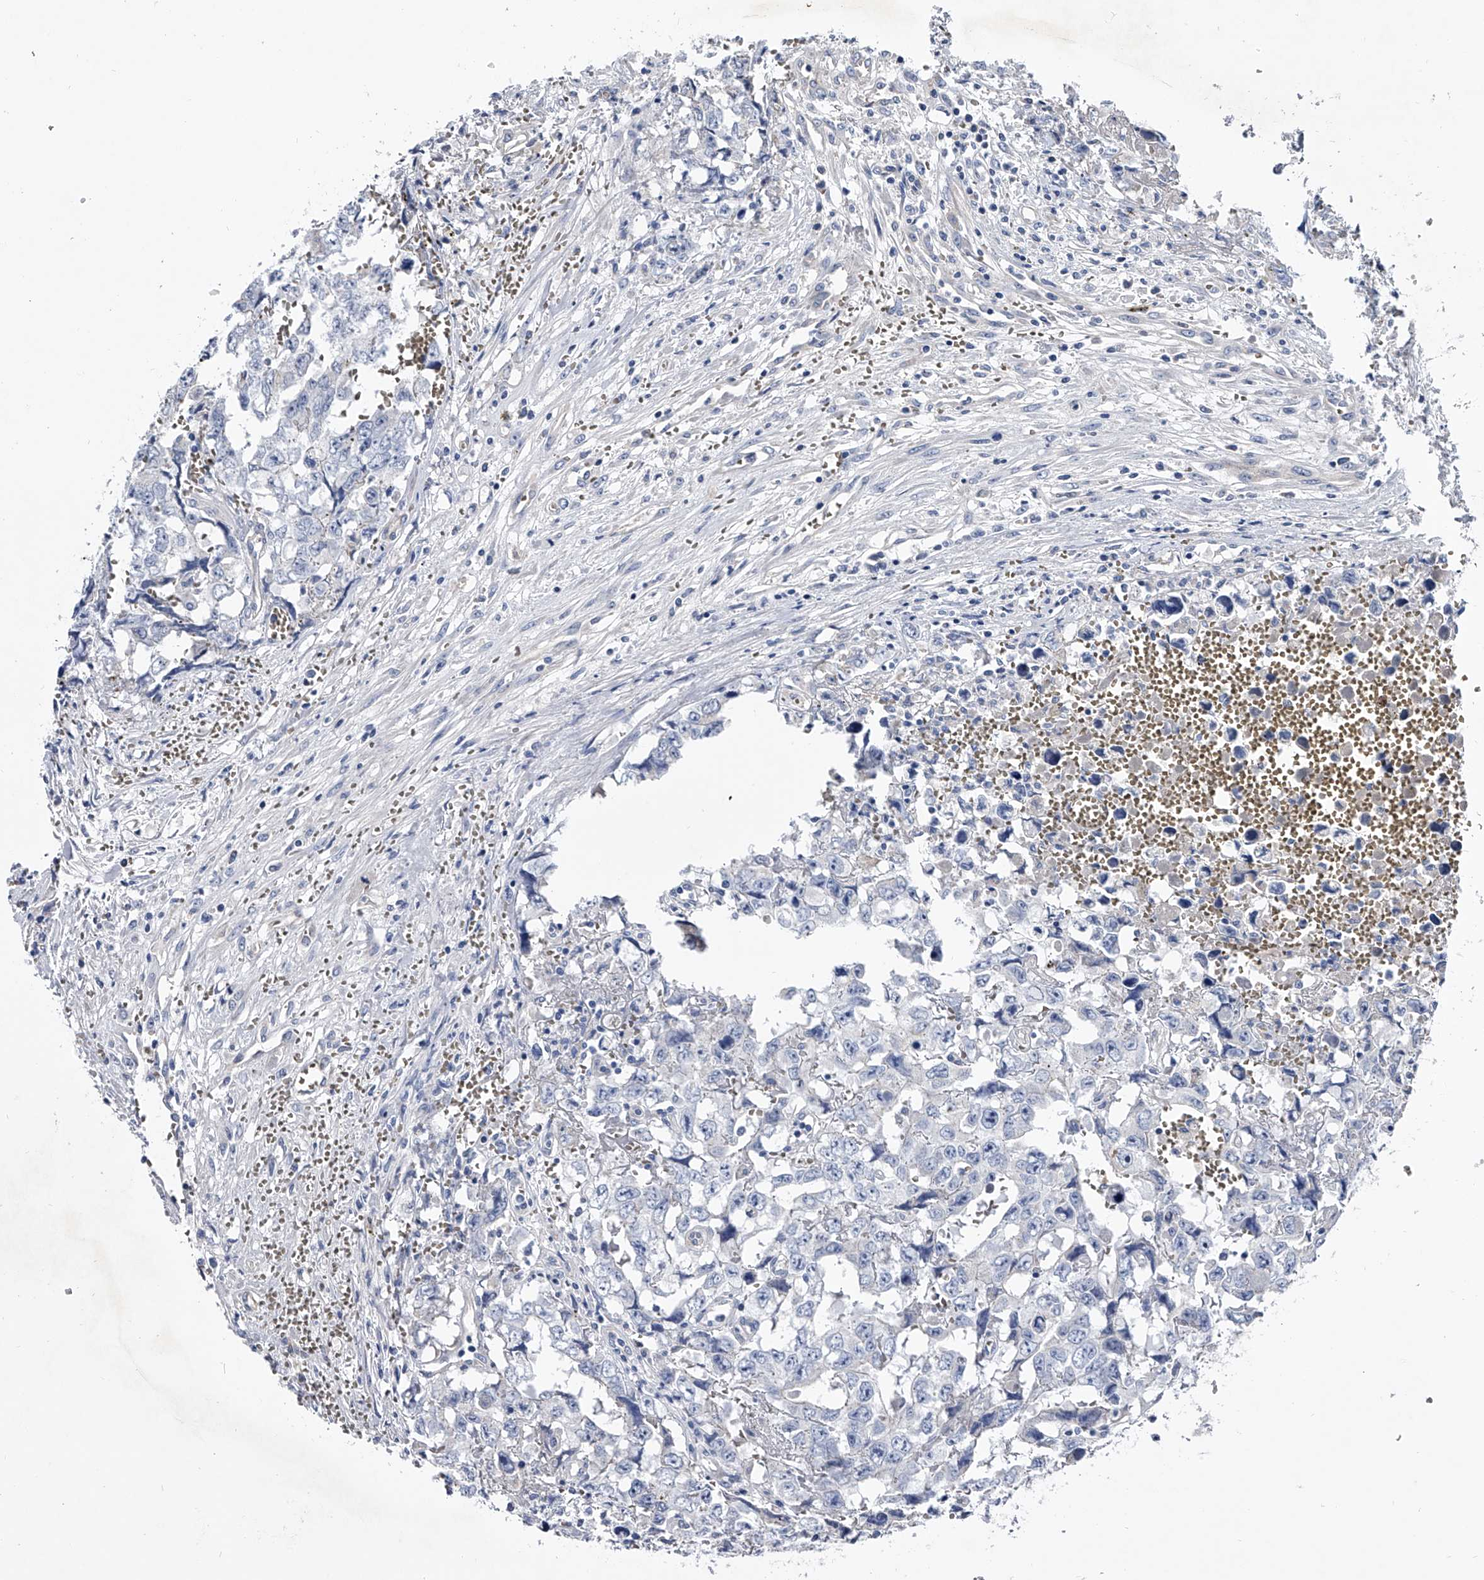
{"staining": {"intensity": "negative", "quantity": "none", "location": "none"}, "tissue": "testis cancer", "cell_type": "Tumor cells", "image_type": "cancer", "snomed": [{"axis": "morphology", "description": "Carcinoma, Embryonal, NOS"}, {"axis": "topography", "description": "Testis"}], "caption": "Tumor cells show no significant protein expression in testis cancer (embryonal carcinoma). (Brightfield microscopy of DAB (3,3'-diaminobenzidine) immunohistochemistry at high magnification).", "gene": "EFCAB7", "patient": {"sex": "male", "age": 31}}